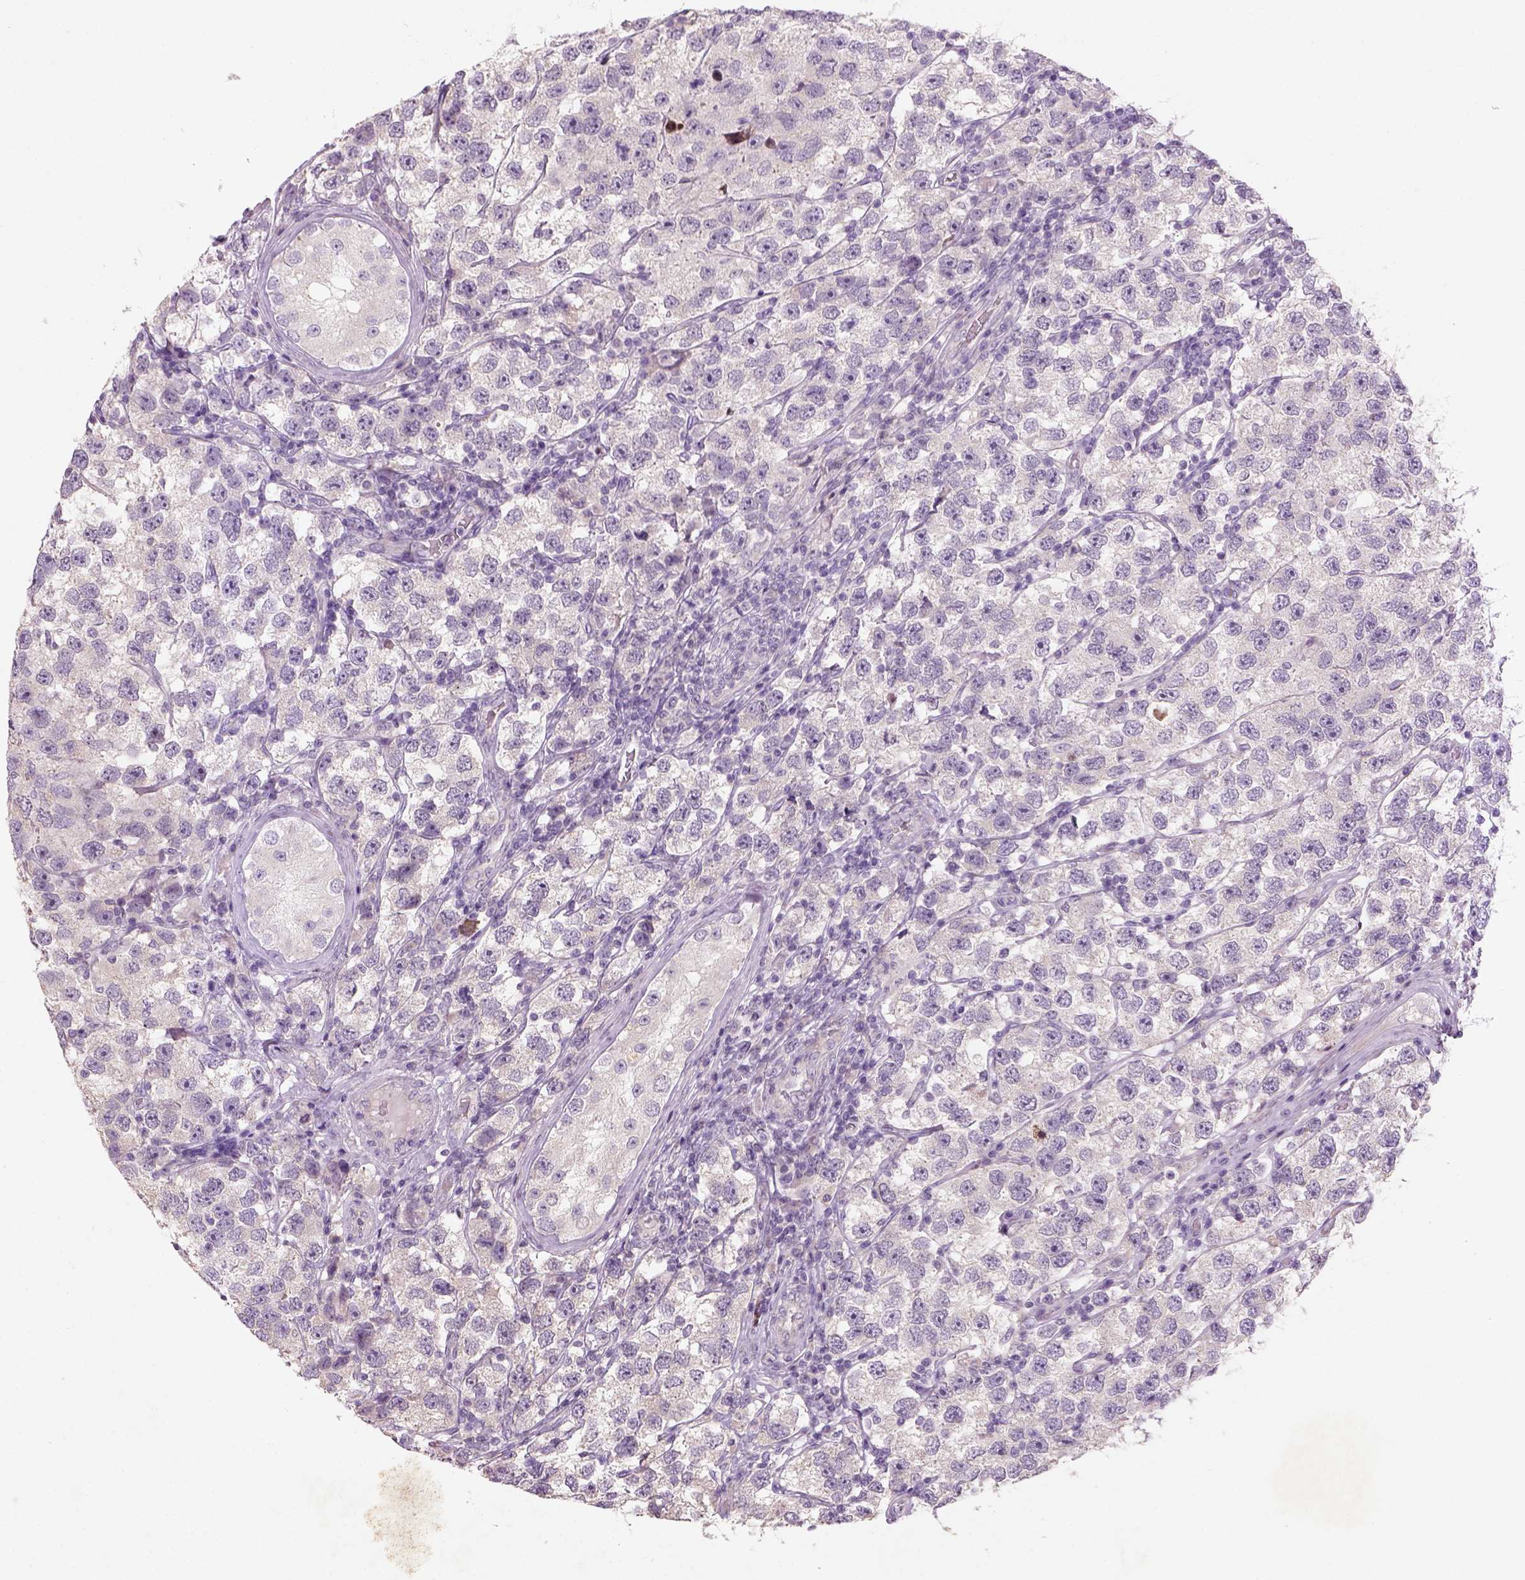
{"staining": {"intensity": "negative", "quantity": "none", "location": "none"}, "tissue": "testis cancer", "cell_type": "Tumor cells", "image_type": "cancer", "snomed": [{"axis": "morphology", "description": "Seminoma, NOS"}, {"axis": "topography", "description": "Testis"}], "caption": "Immunohistochemical staining of testis cancer reveals no significant positivity in tumor cells.", "gene": "NUDT6", "patient": {"sex": "male", "age": 26}}